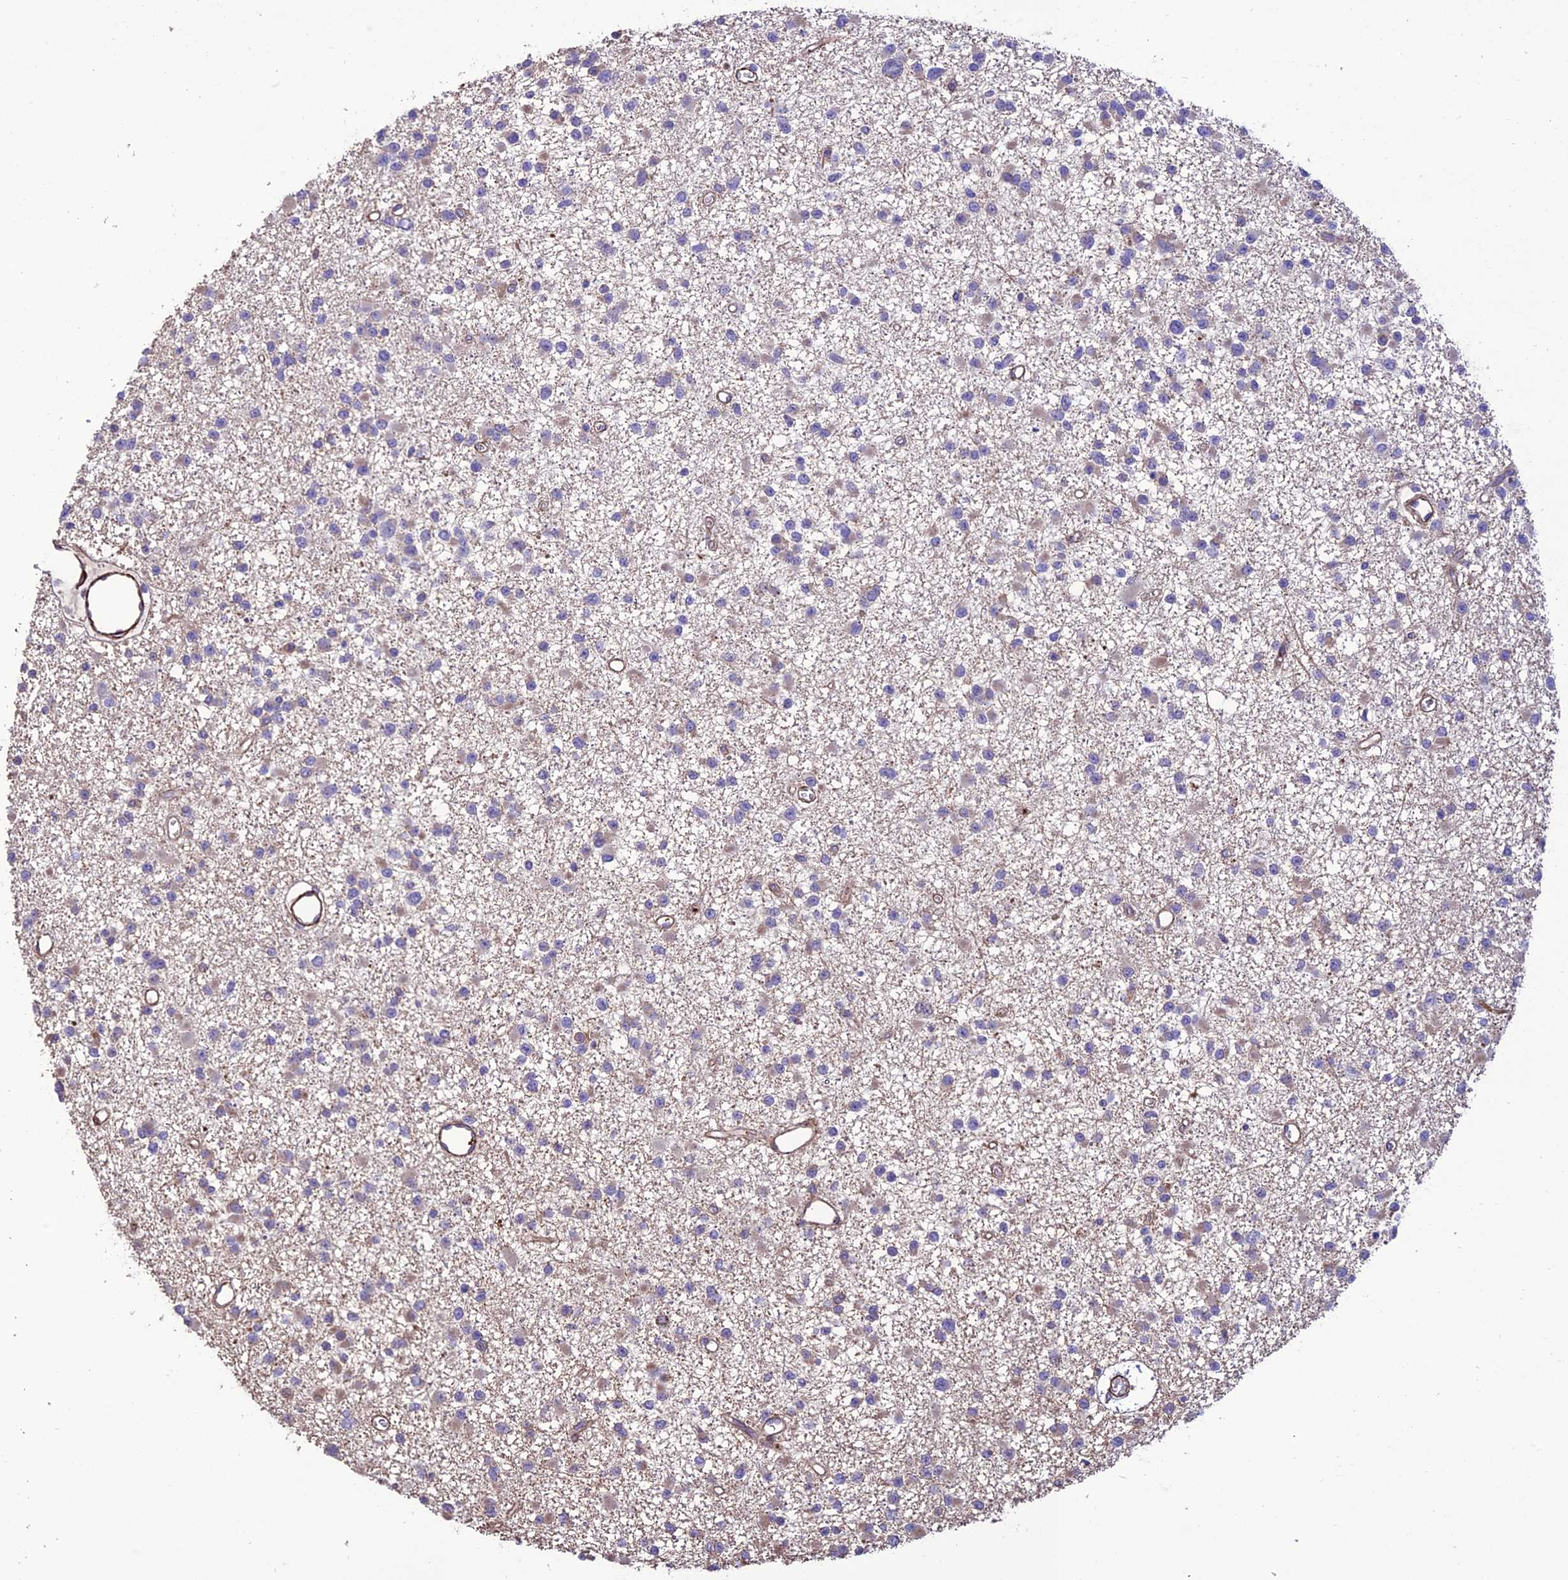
{"staining": {"intensity": "negative", "quantity": "none", "location": "none"}, "tissue": "glioma", "cell_type": "Tumor cells", "image_type": "cancer", "snomed": [{"axis": "morphology", "description": "Glioma, malignant, Low grade"}, {"axis": "topography", "description": "Brain"}], "caption": "Tumor cells show no significant protein expression in malignant low-grade glioma.", "gene": "REX1BD", "patient": {"sex": "female", "age": 22}}